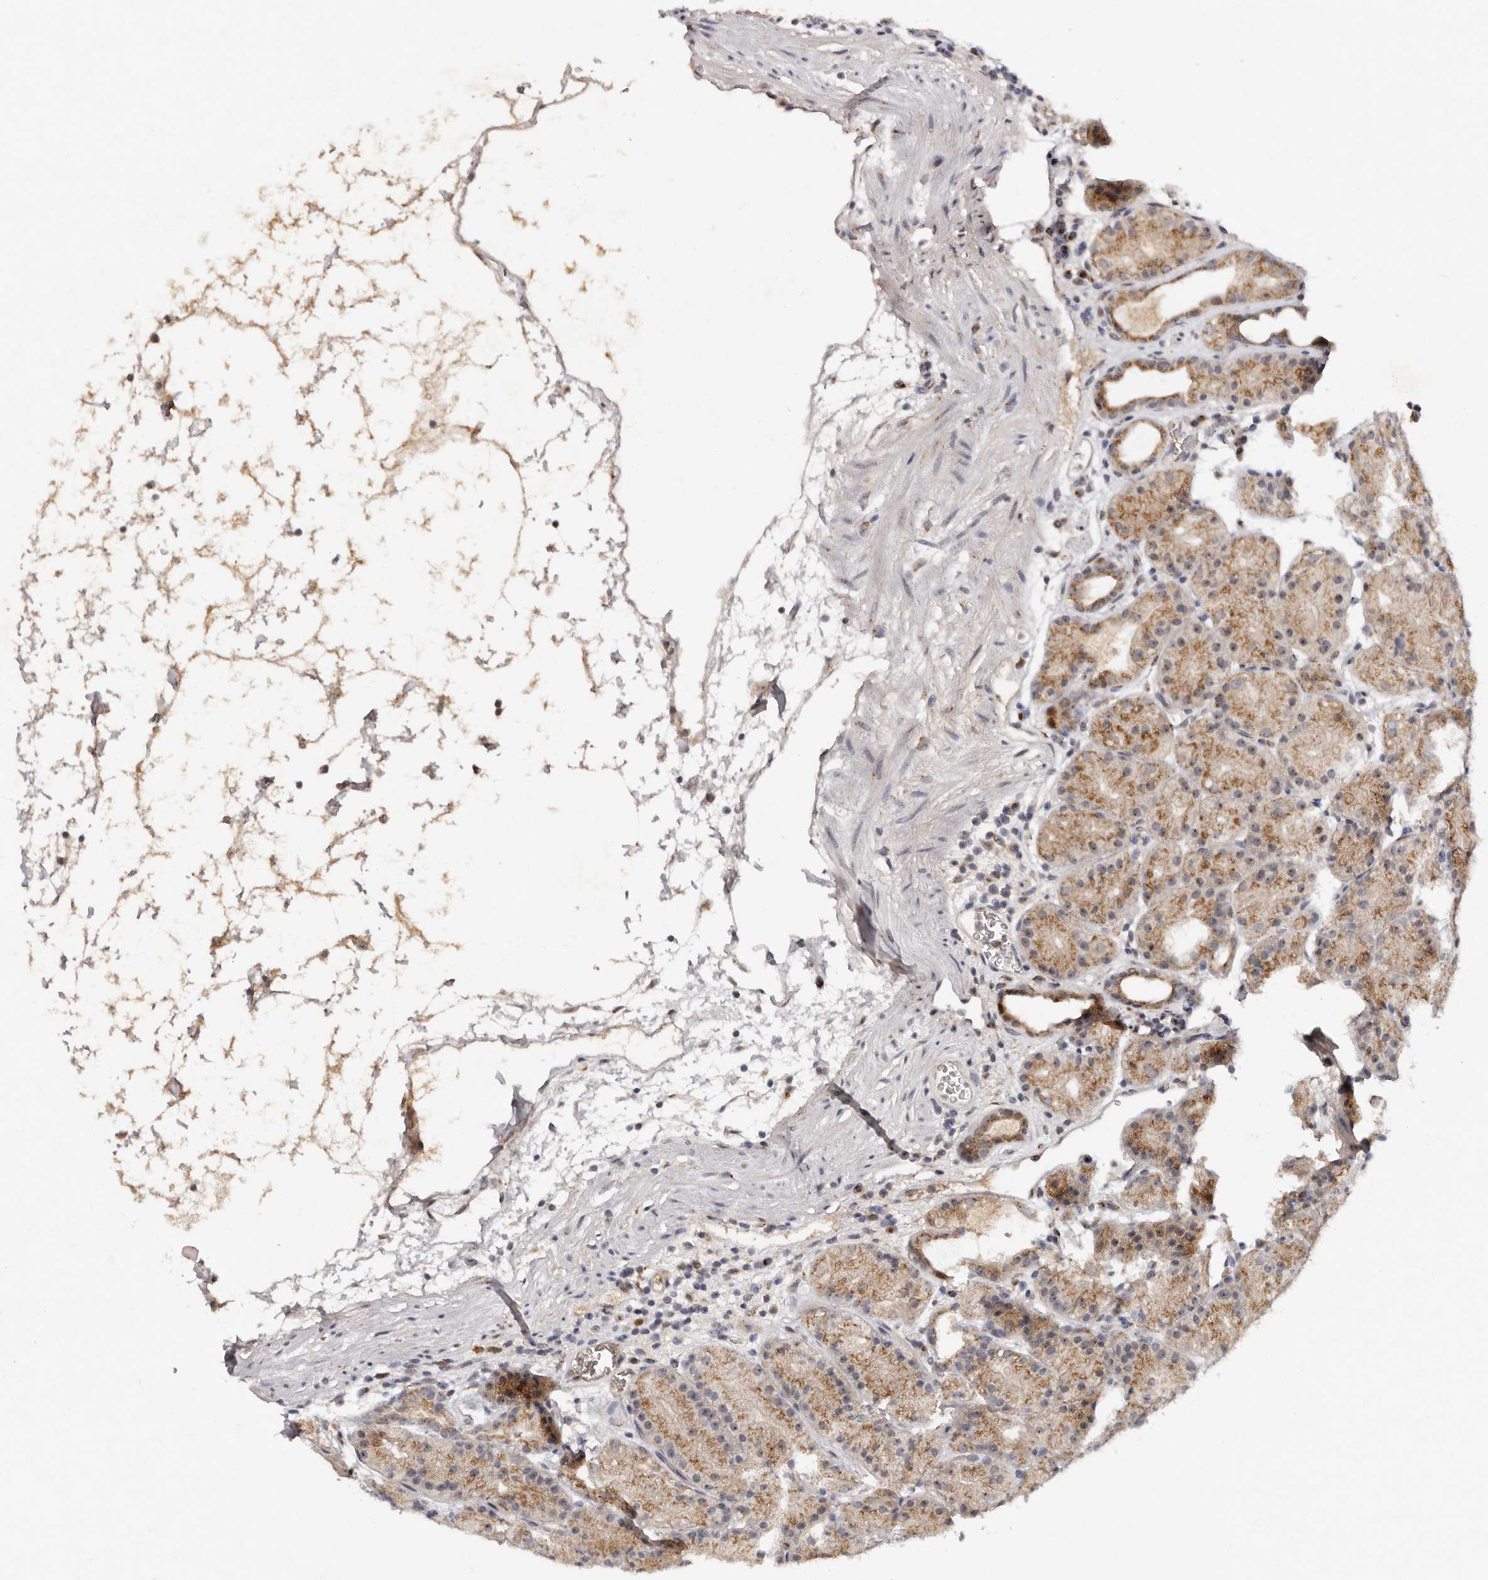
{"staining": {"intensity": "moderate", "quantity": ">75%", "location": "cytoplasmic/membranous,nuclear"}, "tissue": "stomach", "cell_type": "Glandular cells", "image_type": "normal", "snomed": [{"axis": "morphology", "description": "Normal tissue, NOS"}, {"axis": "topography", "description": "Stomach, upper"}], "caption": "Immunohistochemistry micrograph of unremarkable stomach stained for a protein (brown), which exhibits medium levels of moderate cytoplasmic/membranous,nuclear positivity in about >75% of glandular cells.", "gene": "KLF7", "patient": {"sex": "male", "age": 48}}